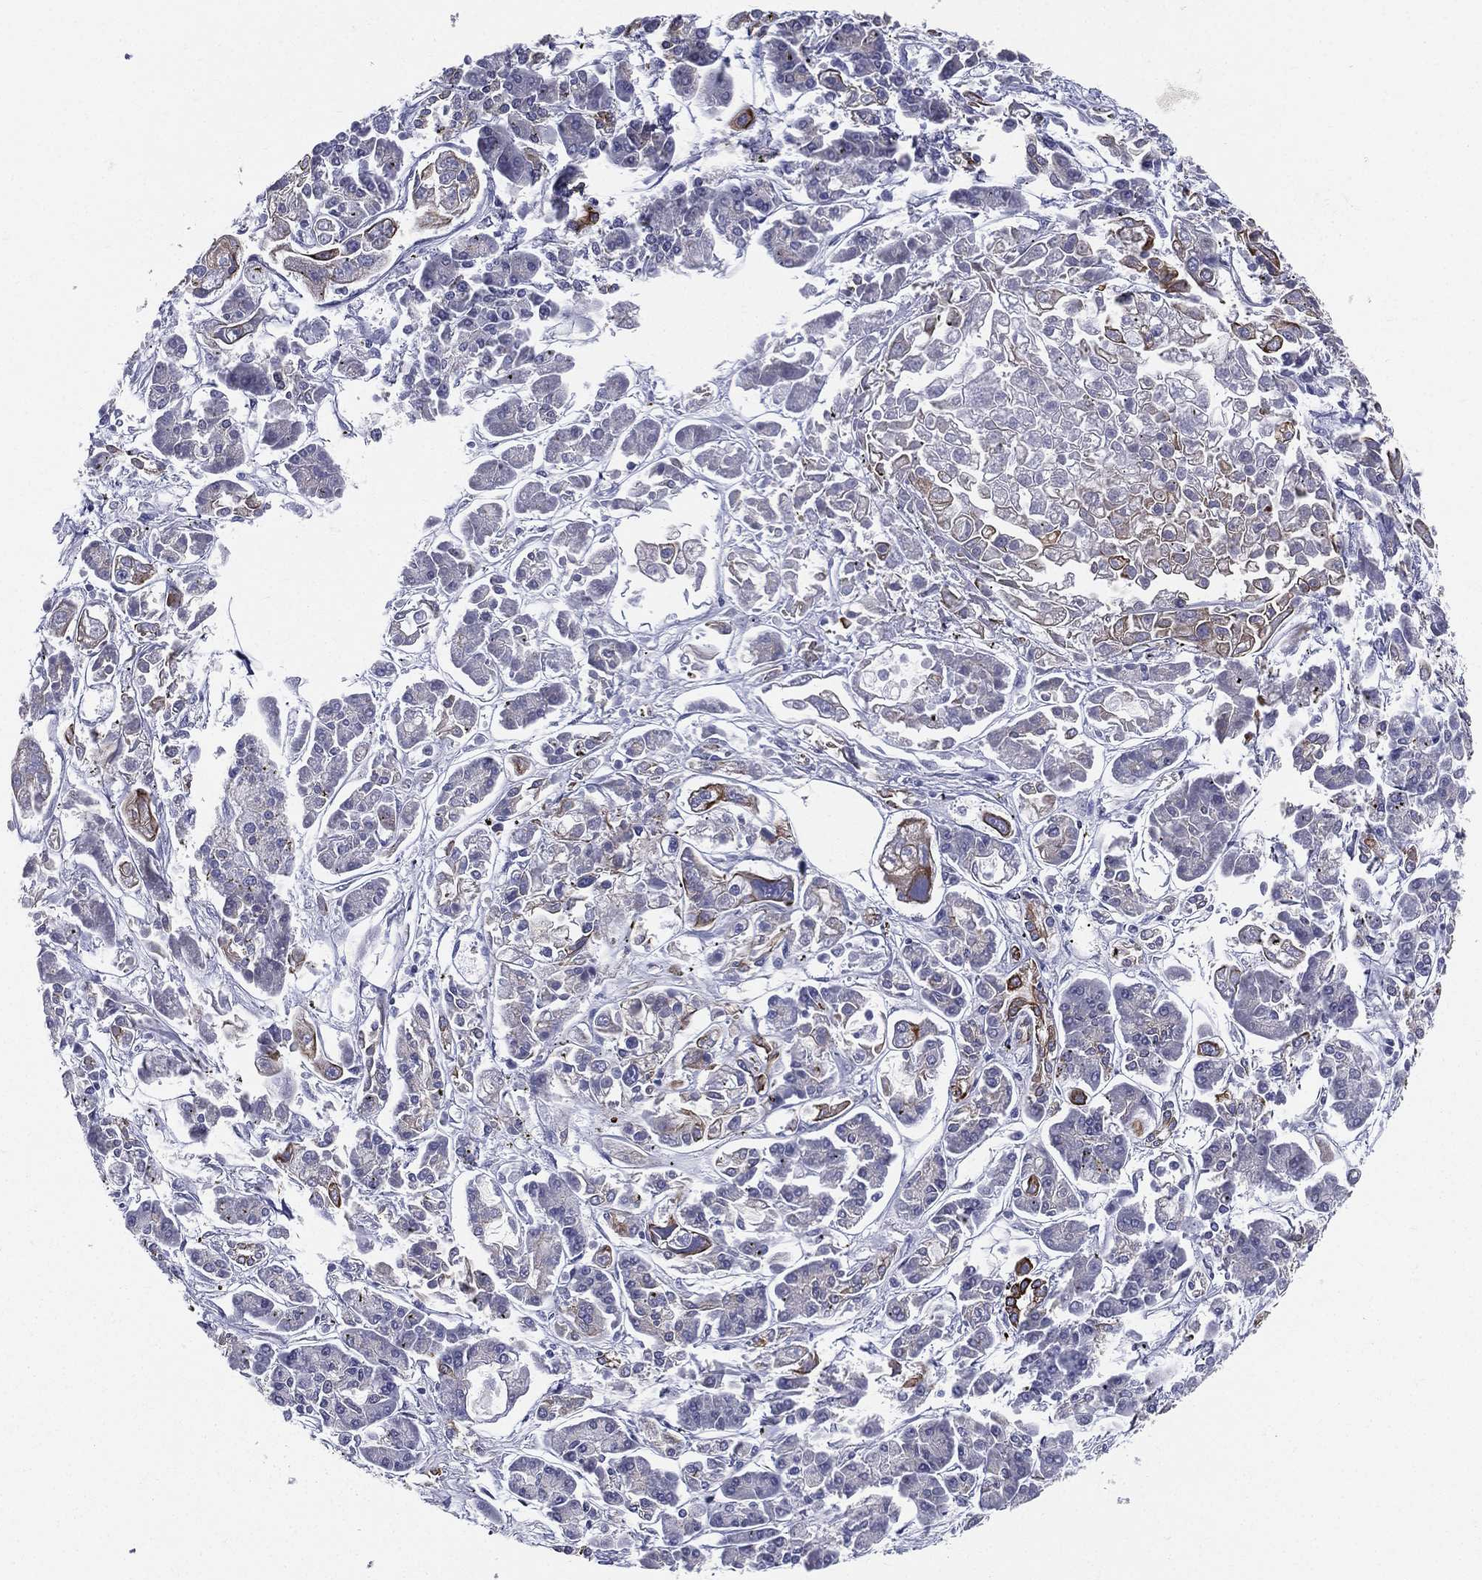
{"staining": {"intensity": "moderate", "quantity": "<25%", "location": "cytoplasmic/membranous"}, "tissue": "pancreatic cancer", "cell_type": "Tumor cells", "image_type": "cancer", "snomed": [{"axis": "morphology", "description": "Adenocarcinoma, NOS"}, {"axis": "topography", "description": "Pancreas"}], "caption": "Human pancreatic adenocarcinoma stained with a brown dye demonstrates moderate cytoplasmic/membranous positive expression in approximately <25% of tumor cells.", "gene": "PWWP3A", "patient": {"sex": "male", "age": 85}}